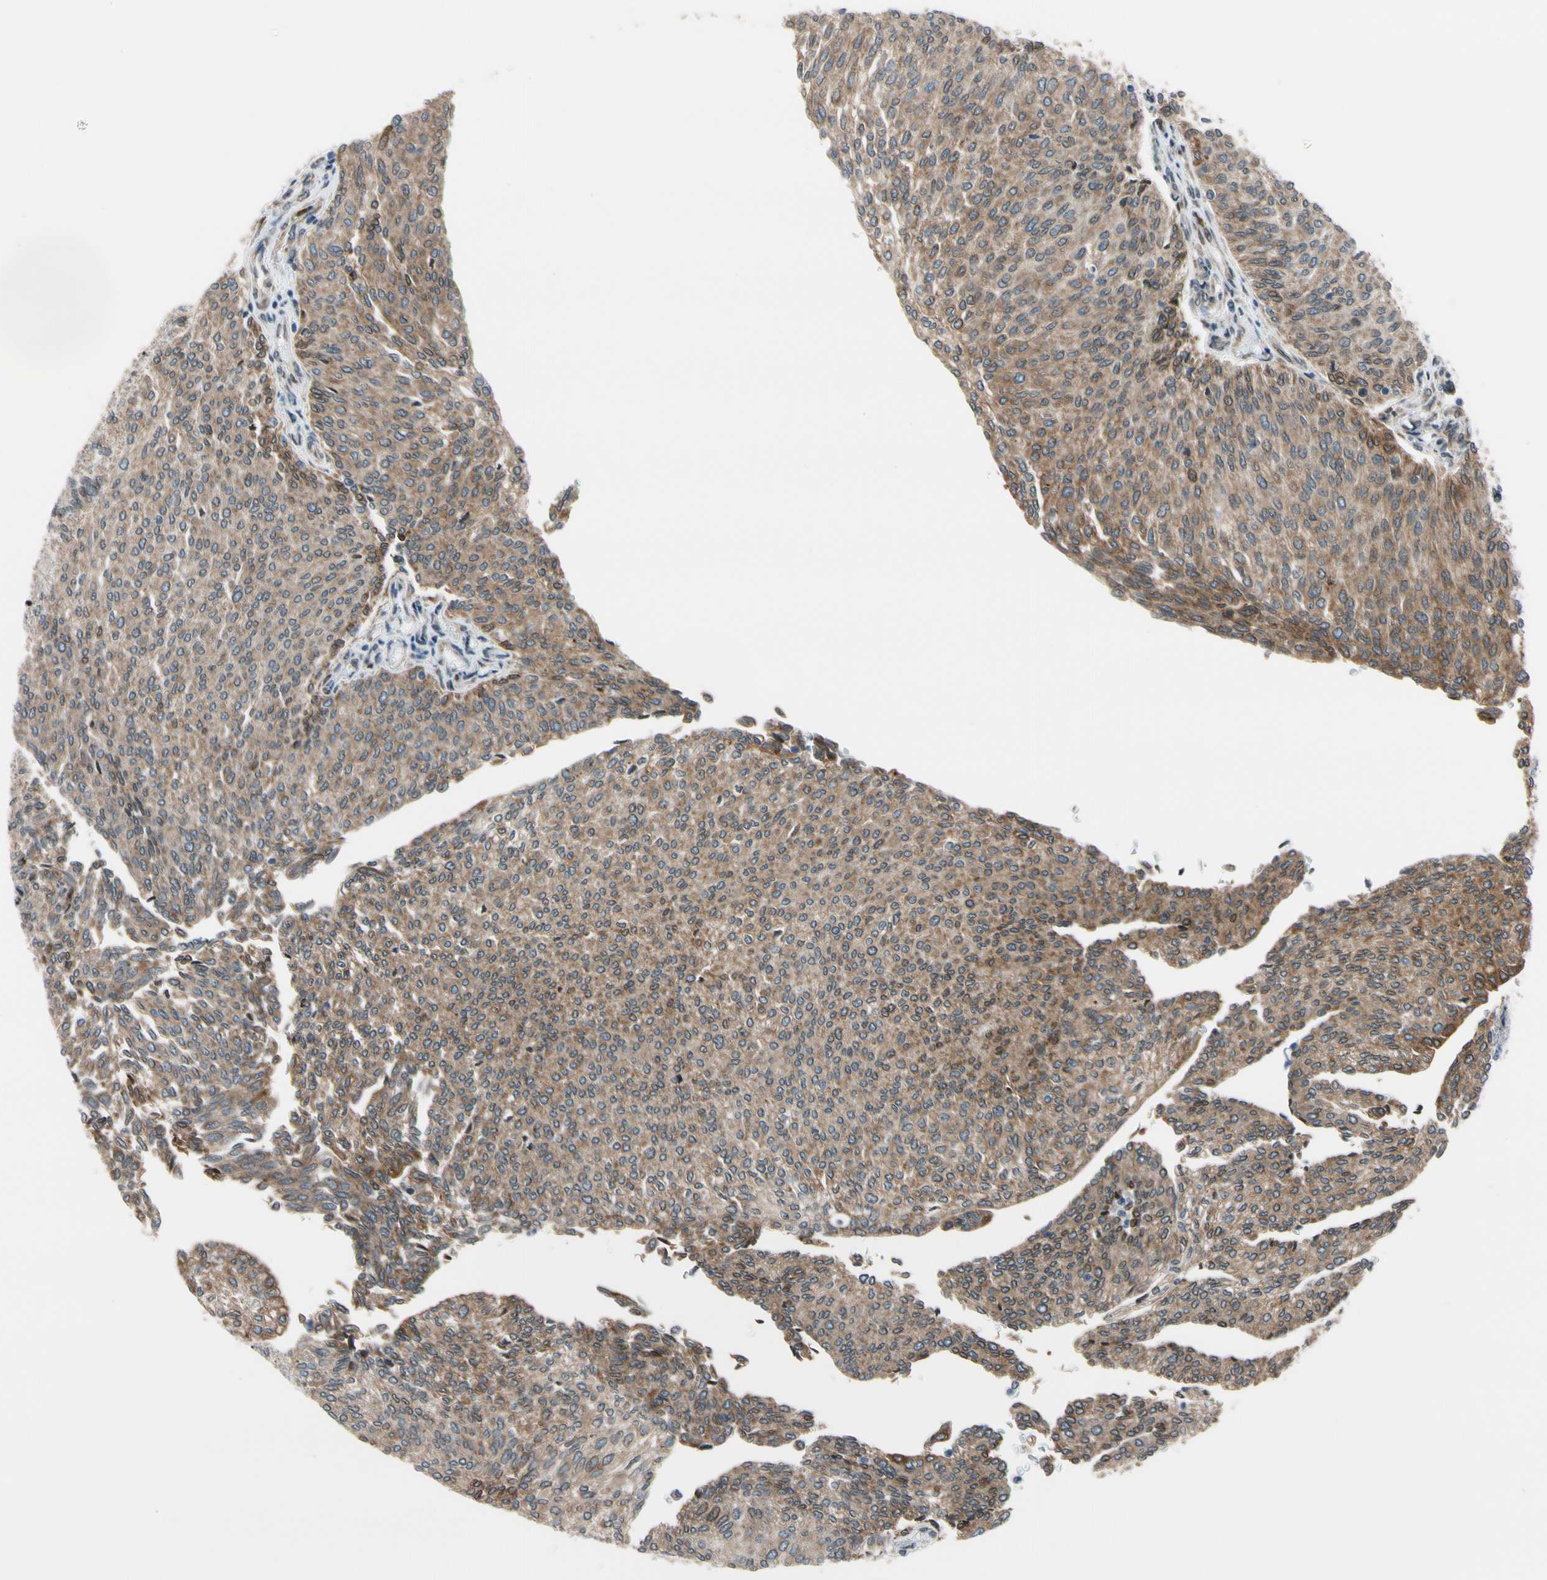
{"staining": {"intensity": "moderate", "quantity": ">75%", "location": "cytoplasmic/membranous"}, "tissue": "urothelial cancer", "cell_type": "Tumor cells", "image_type": "cancer", "snomed": [{"axis": "morphology", "description": "Urothelial carcinoma, Low grade"}, {"axis": "topography", "description": "Urinary bladder"}], "caption": "Approximately >75% of tumor cells in human urothelial cancer demonstrate moderate cytoplasmic/membranous protein positivity as visualized by brown immunohistochemical staining.", "gene": "TMED7", "patient": {"sex": "female", "age": 79}}